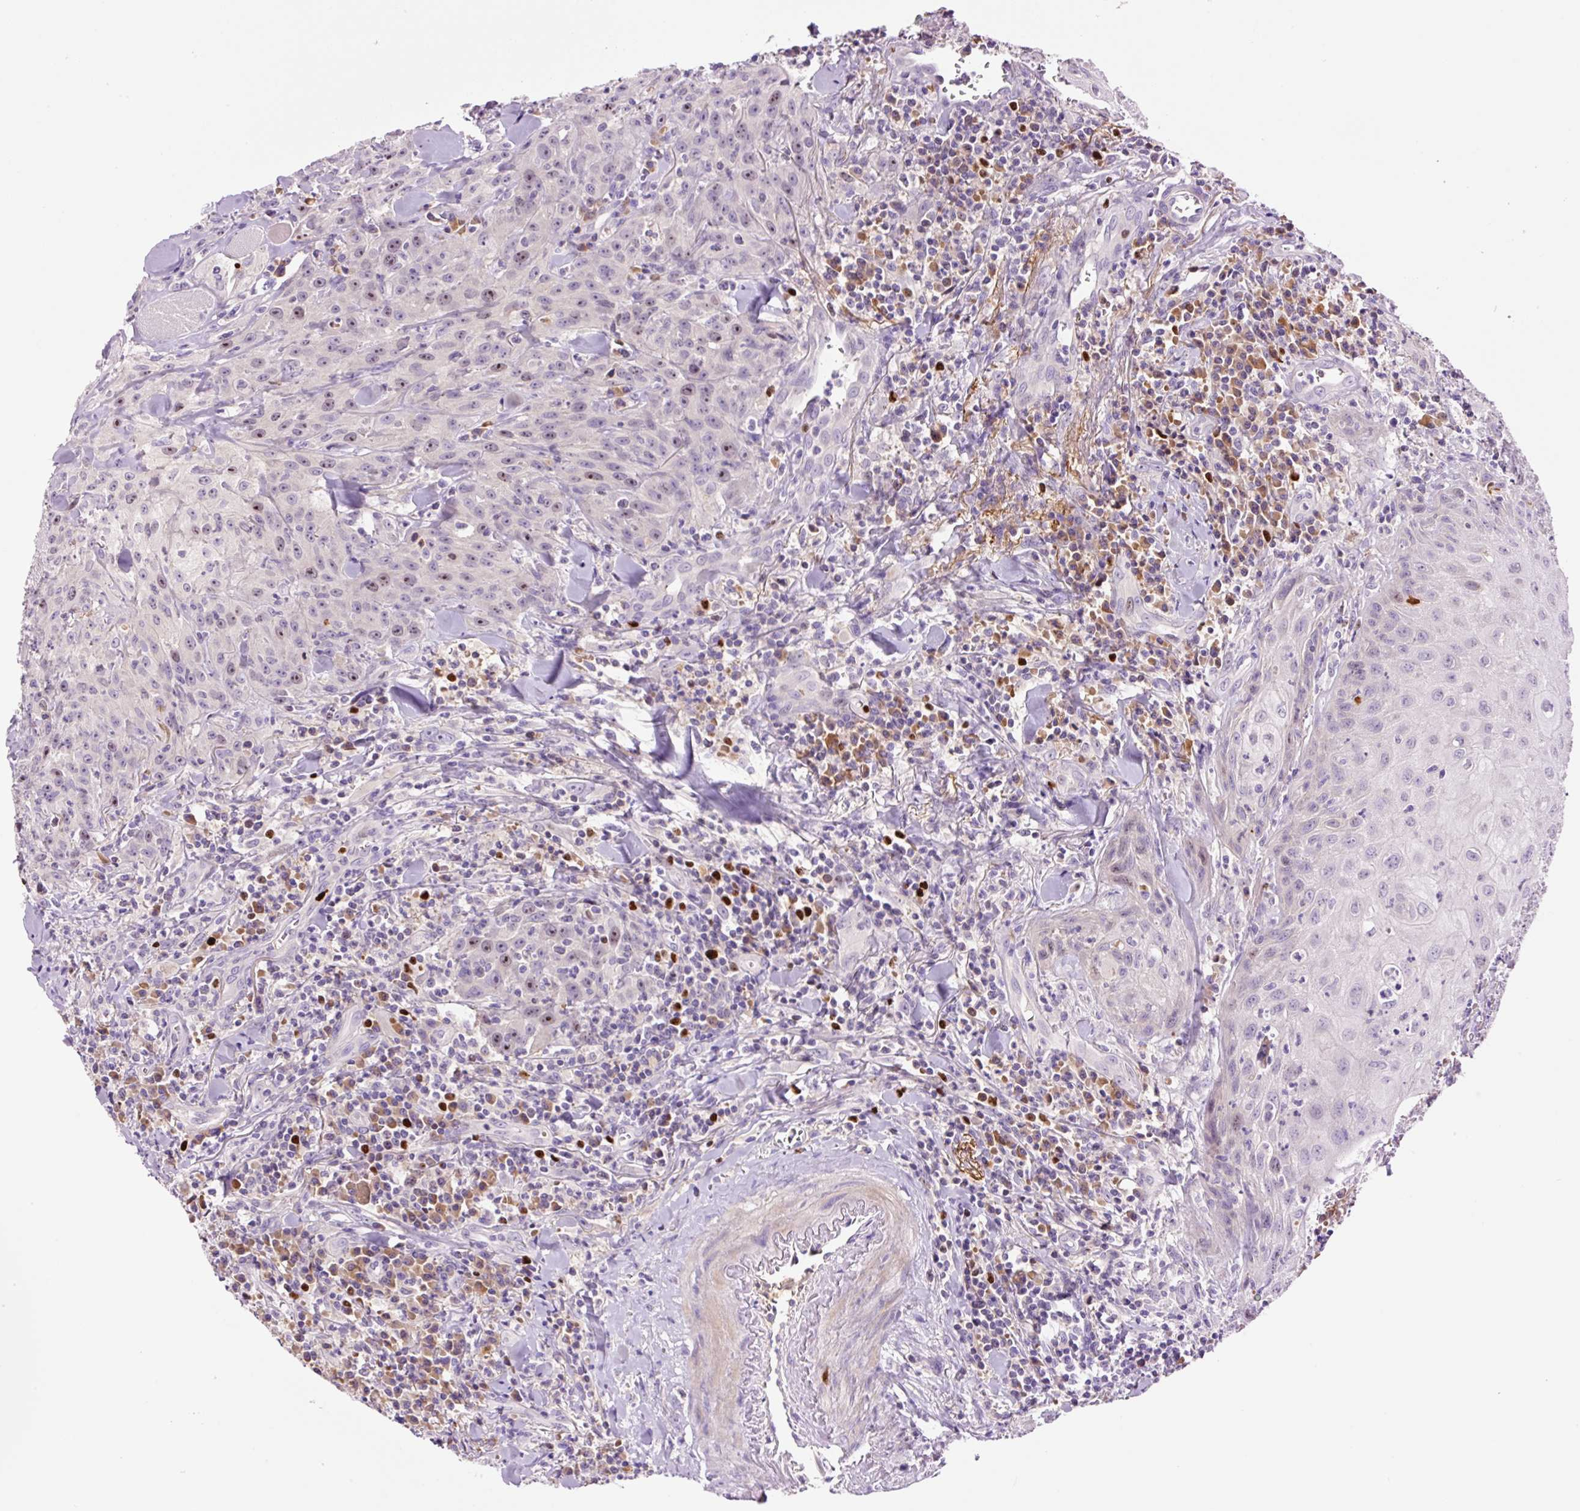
{"staining": {"intensity": "weak", "quantity": "<25%", "location": "nuclear"}, "tissue": "head and neck cancer", "cell_type": "Tumor cells", "image_type": "cancer", "snomed": [{"axis": "morphology", "description": "Normal tissue, NOS"}, {"axis": "morphology", "description": "Squamous cell carcinoma, NOS"}, {"axis": "topography", "description": "Oral tissue"}, {"axis": "topography", "description": "Head-Neck"}], "caption": "The image shows no significant positivity in tumor cells of squamous cell carcinoma (head and neck).", "gene": "DPPA4", "patient": {"sex": "female", "age": 70}}